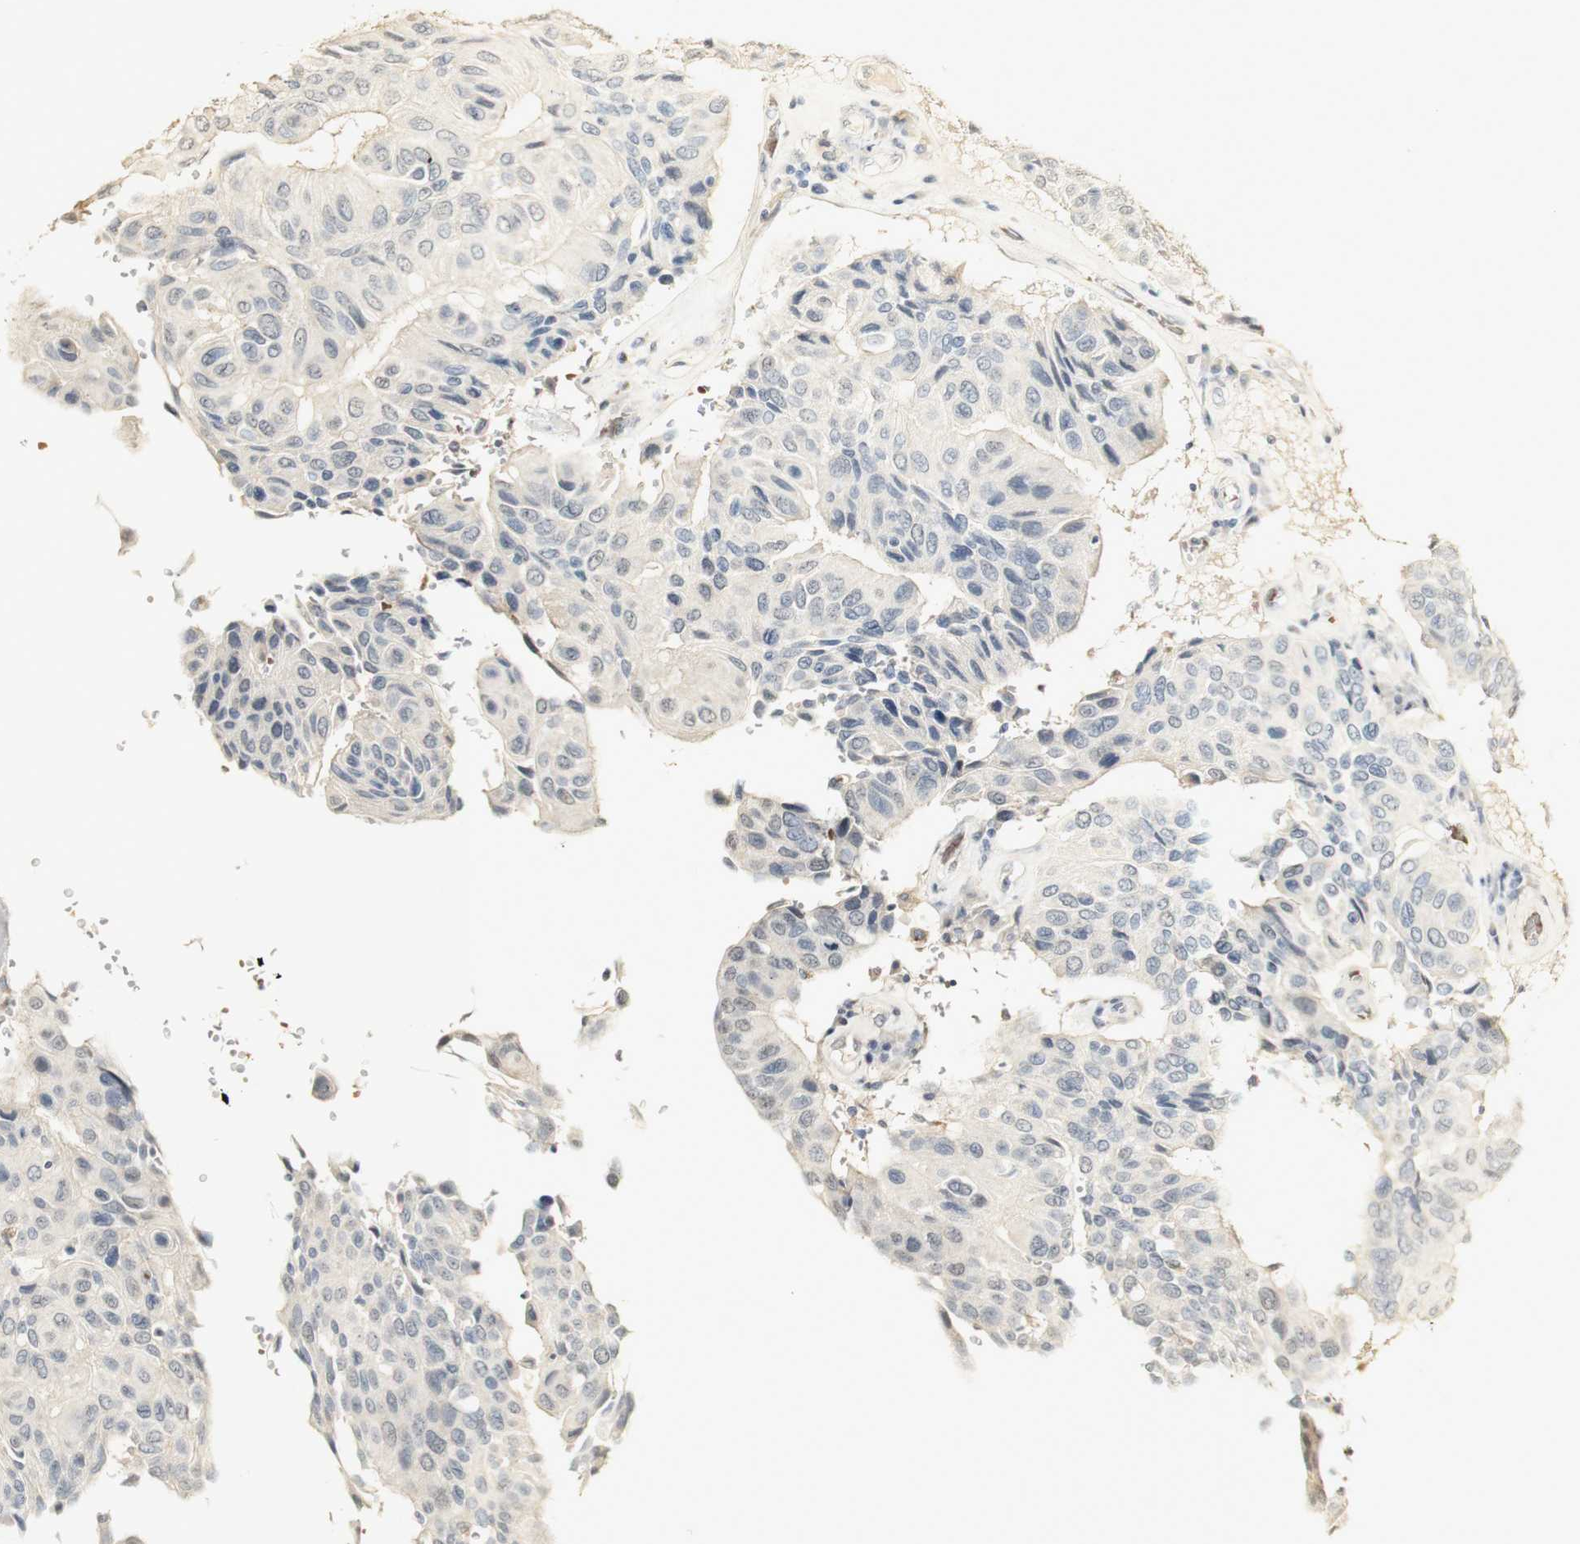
{"staining": {"intensity": "negative", "quantity": "none", "location": "none"}, "tissue": "urothelial cancer", "cell_type": "Tumor cells", "image_type": "cancer", "snomed": [{"axis": "morphology", "description": "Urothelial carcinoma, High grade"}, {"axis": "topography", "description": "Urinary bladder"}], "caption": "Tumor cells are negative for brown protein staining in urothelial cancer.", "gene": "SYT7", "patient": {"sex": "male", "age": 66}}